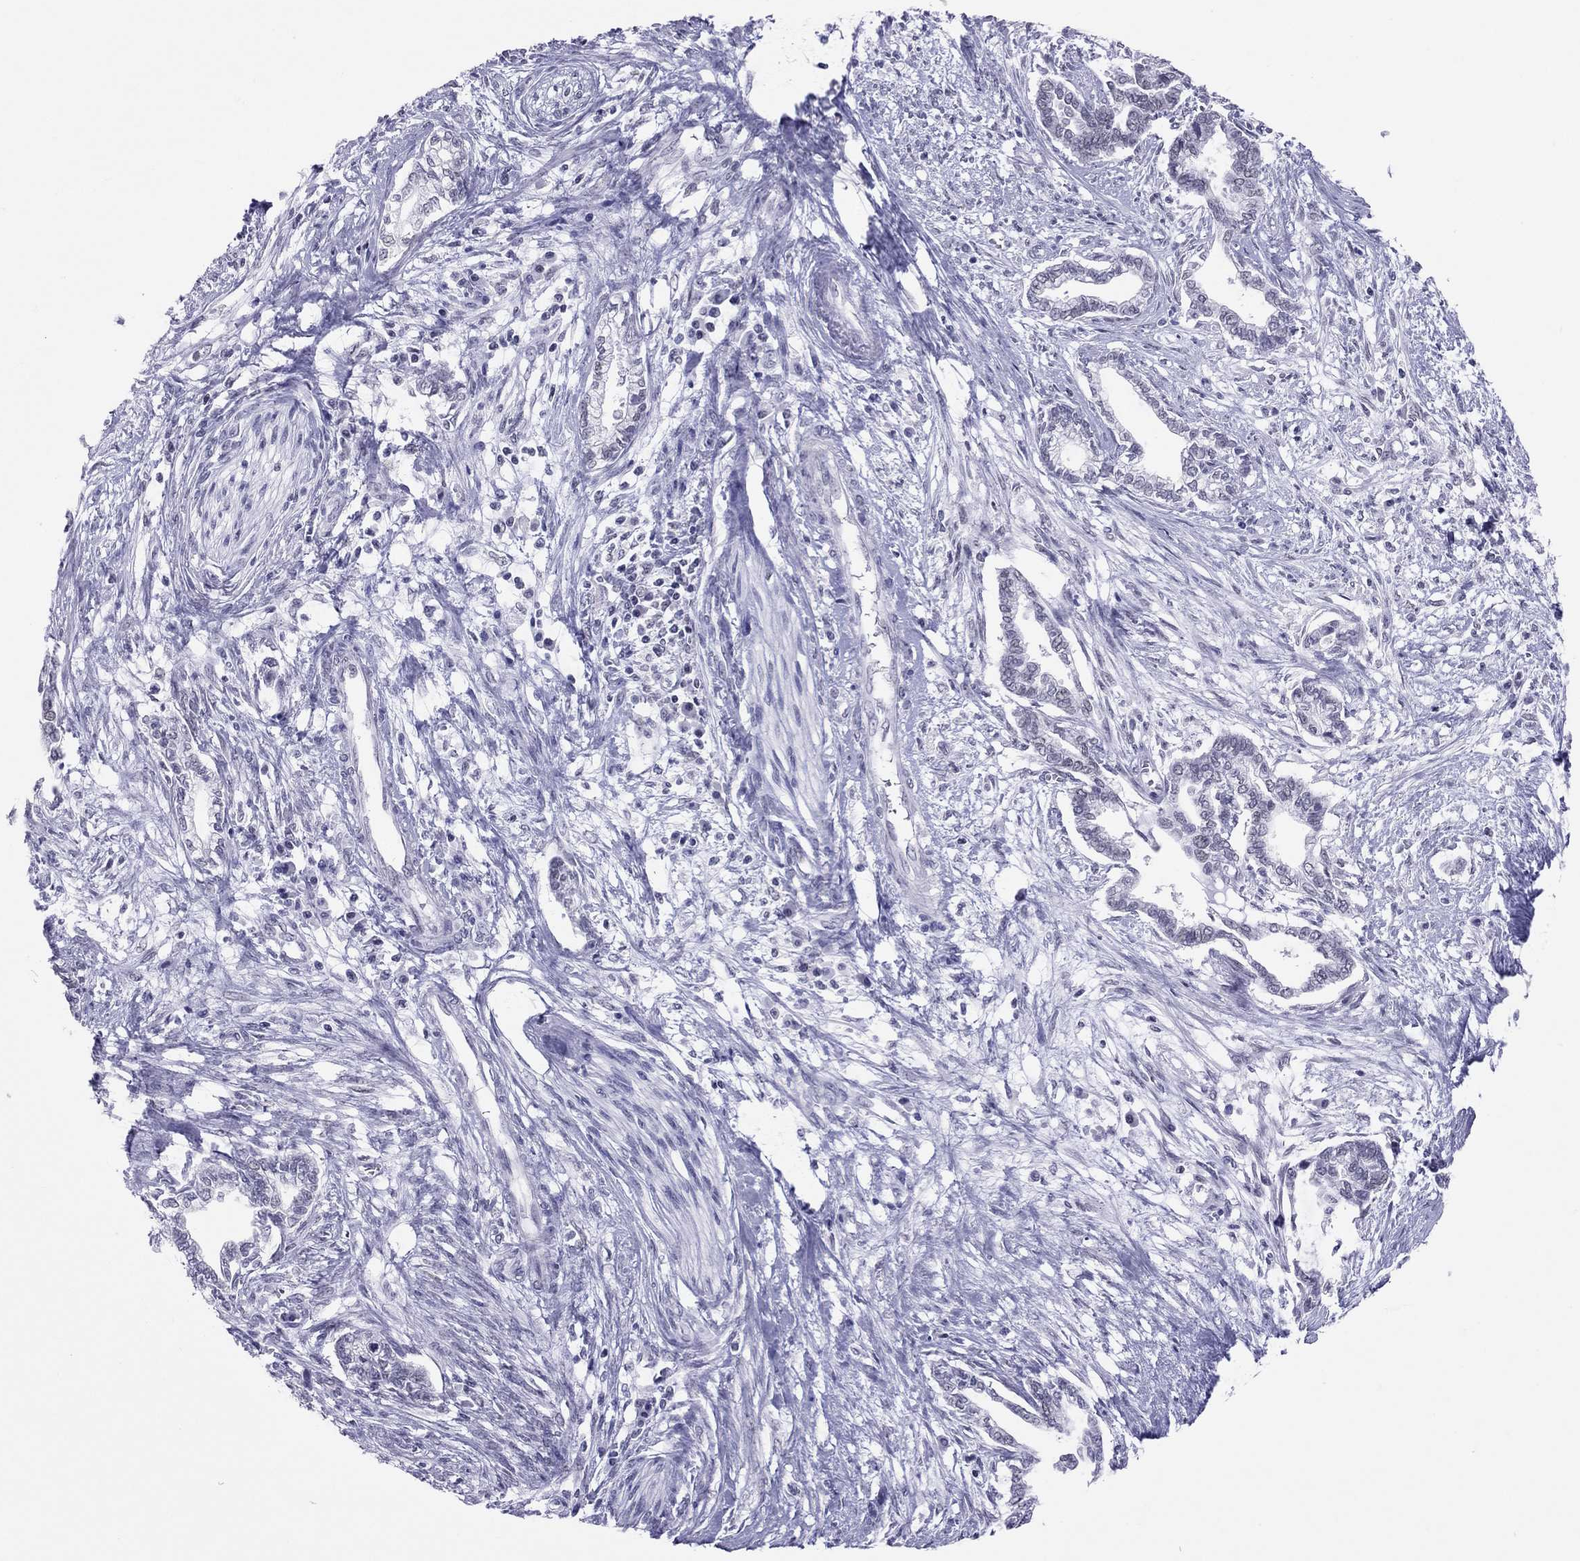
{"staining": {"intensity": "negative", "quantity": "none", "location": "none"}, "tissue": "cervical cancer", "cell_type": "Tumor cells", "image_type": "cancer", "snomed": [{"axis": "morphology", "description": "Adenocarcinoma, NOS"}, {"axis": "topography", "description": "Cervix"}], "caption": "The immunohistochemistry (IHC) histopathology image has no significant positivity in tumor cells of cervical adenocarcinoma tissue.", "gene": "JHY", "patient": {"sex": "female", "age": 62}}